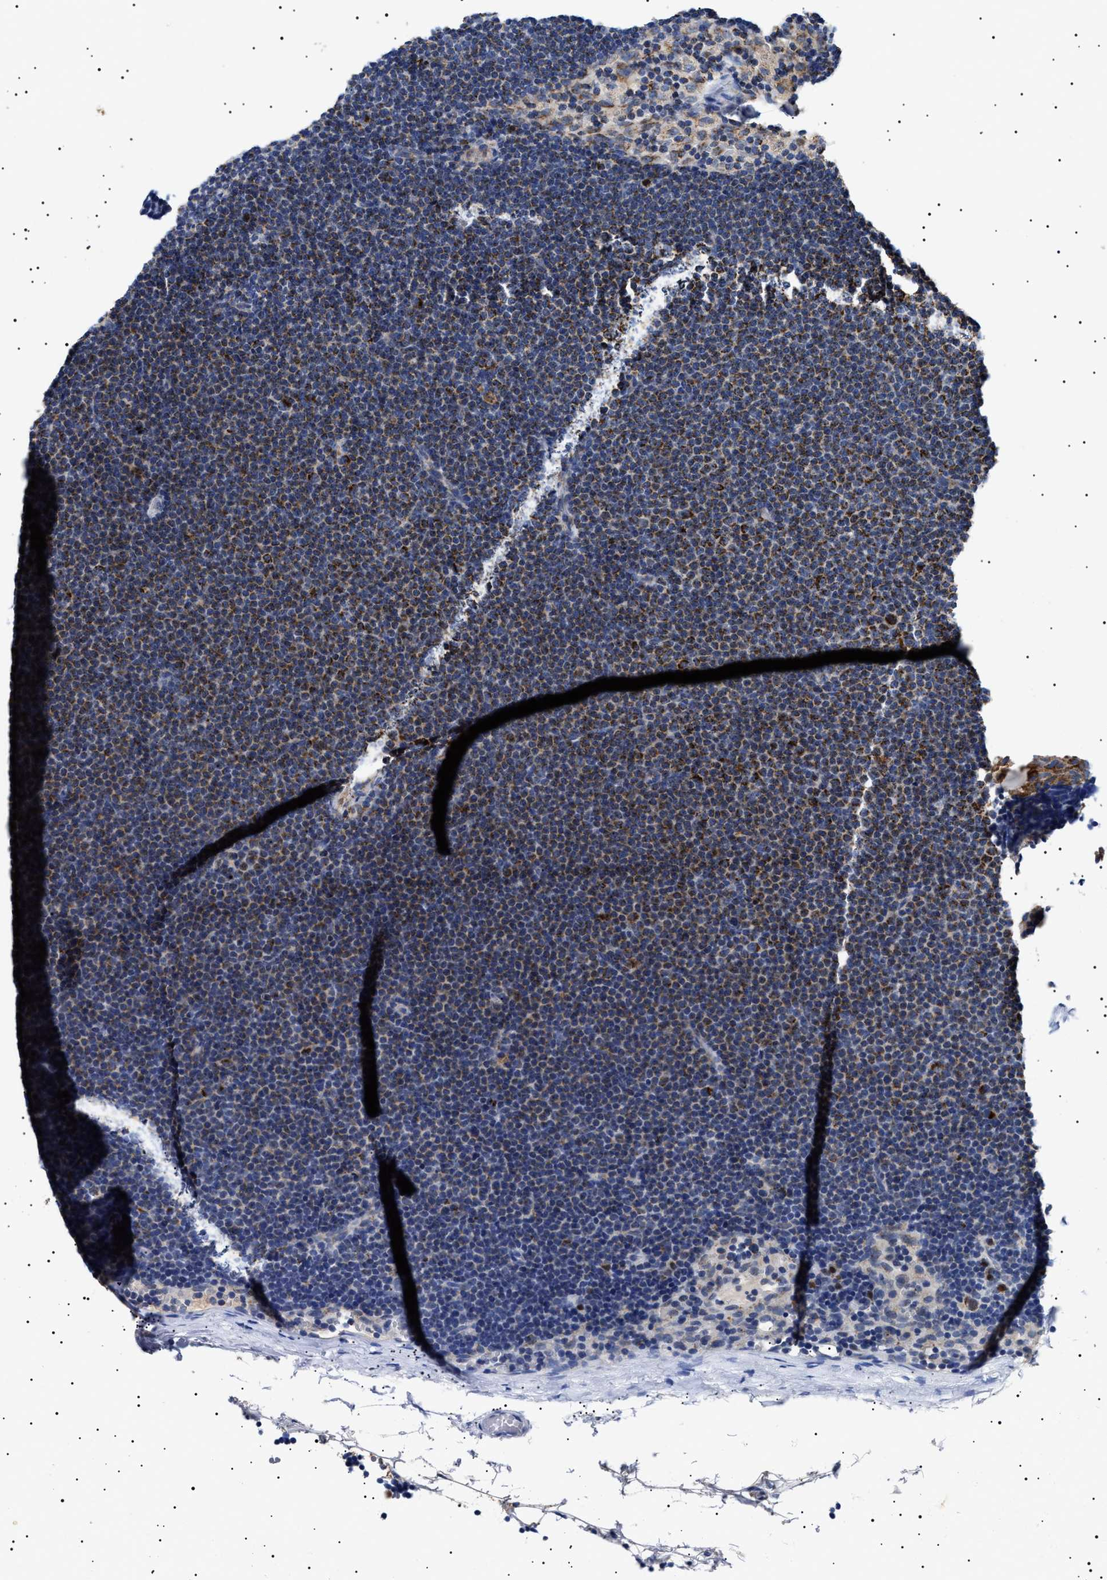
{"staining": {"intensity": "strong", "quantity": "25%-75%", "location": "cytoplasmic/membranous"}, "tissue": "lymphoma", "cell_type": "Tumor cells", "image_type": "cancer", "snomed": [{"axis": "morphology", "description": "Malignant lymphoma, non-Hodgkin's type, Low grade"}, {"axis": "topography", "description": "Lymph node"}], "caption": "A brown stain labels strong cytoplasmic/membranous staining of a protein in lymphoma tumor cells.", "gene": "CHRDL2", "patient": {"sex": "female", "age": 53}}